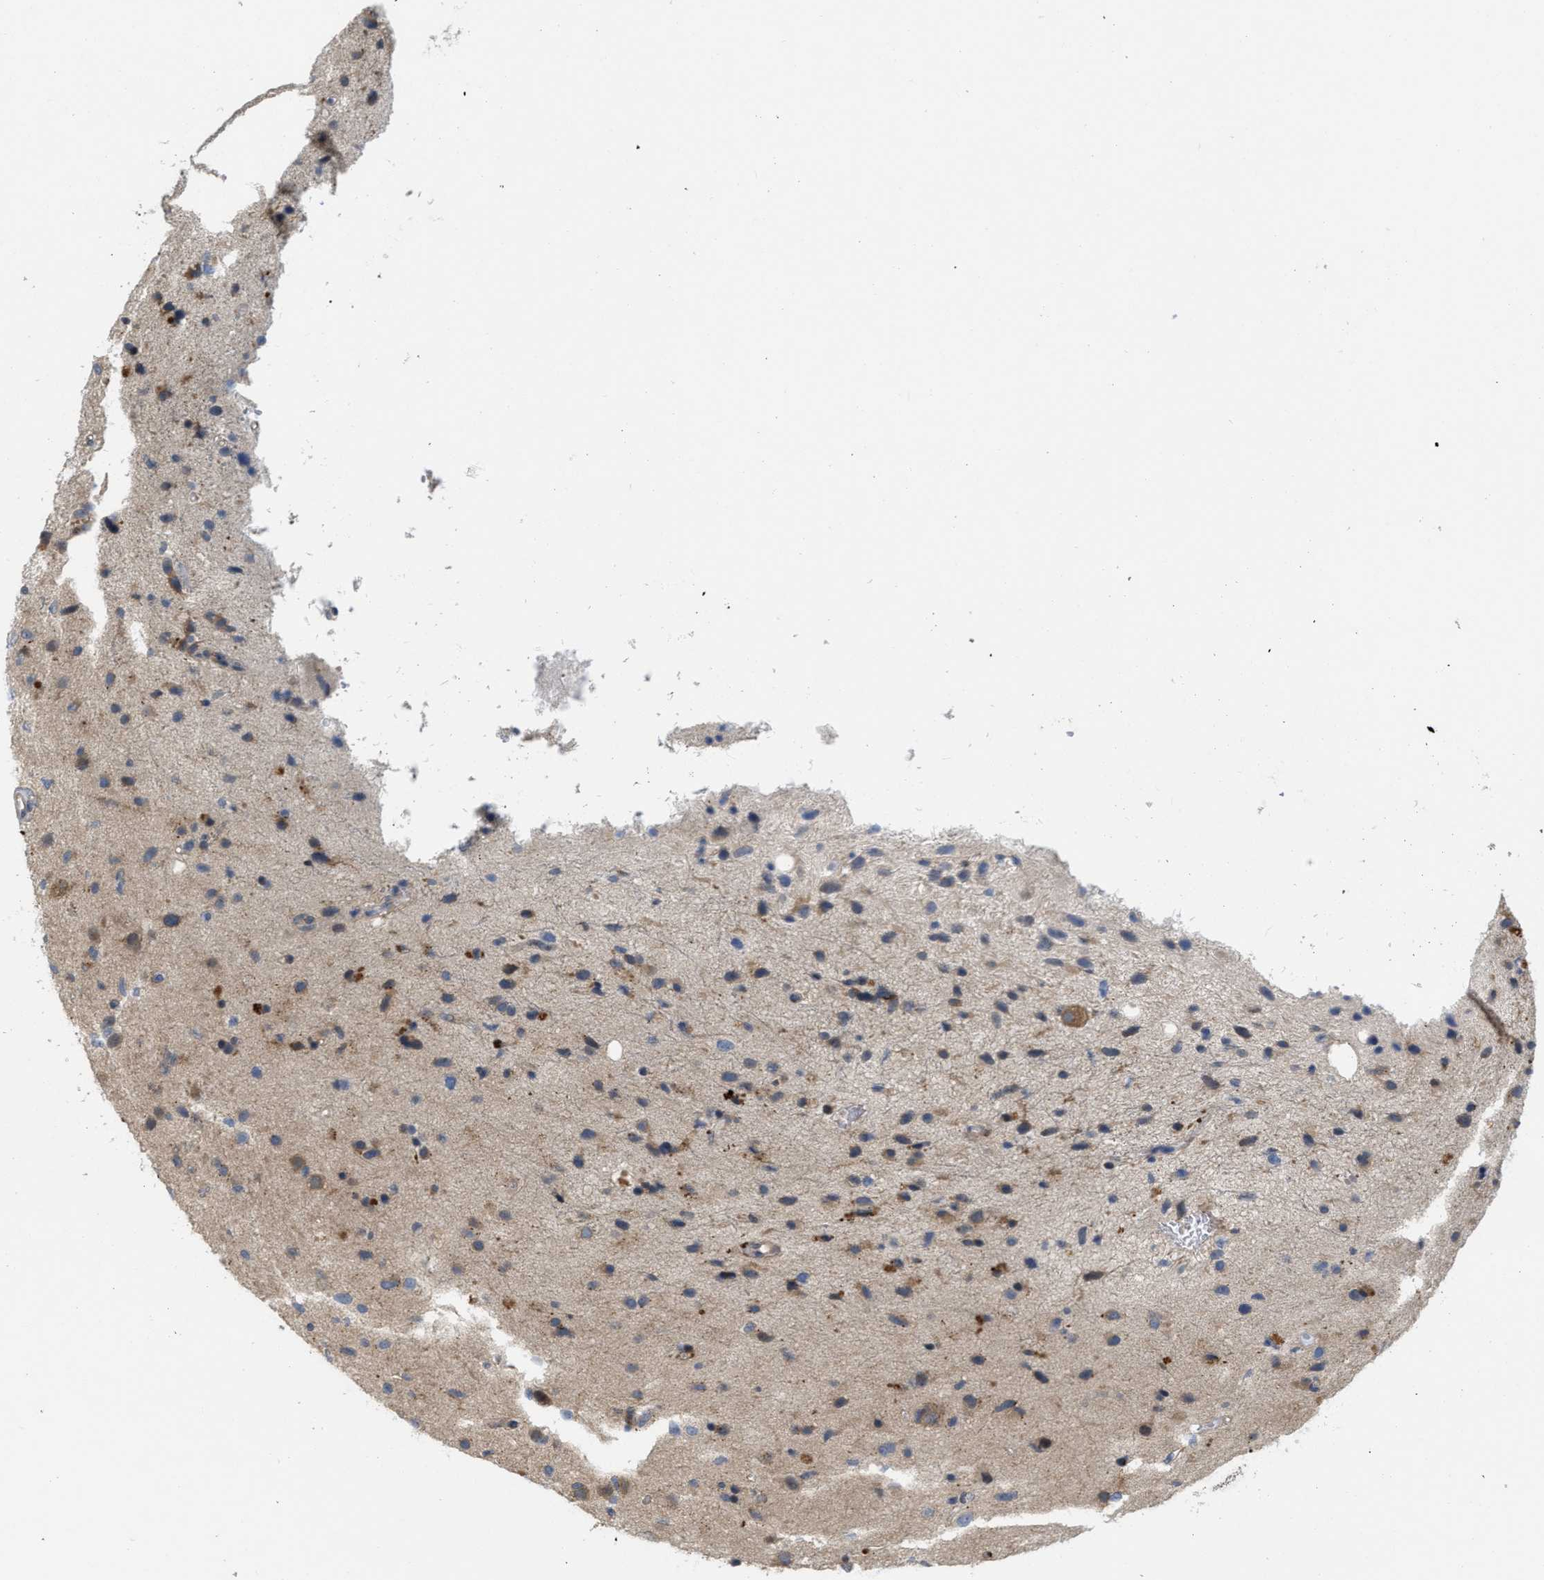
{"staining": {"intensity": "moderate", "quantity": "<25%", "location": "cytoplasmic/membranous"}, "tissue": "glioma", "cell_type": "Tumor cells", "image_type": "cancer", "snomed": [{"axis": "morphology", "description": "Glioma, malignant, Low grade"}, {"axis": "topography", "description": "Brain"}], "caption": "High-magnification brightfield microscopy of malignant low-grade glioma stained with DAB (brown) and counterstained with hematoxylin (blue). tumor cells exhibit moderate cytoplasmic/membranous positivity is appreciated in about<25% of cells.", "gene": "CSNK1A1", "patient": {"sex": "male", "age": 77}}